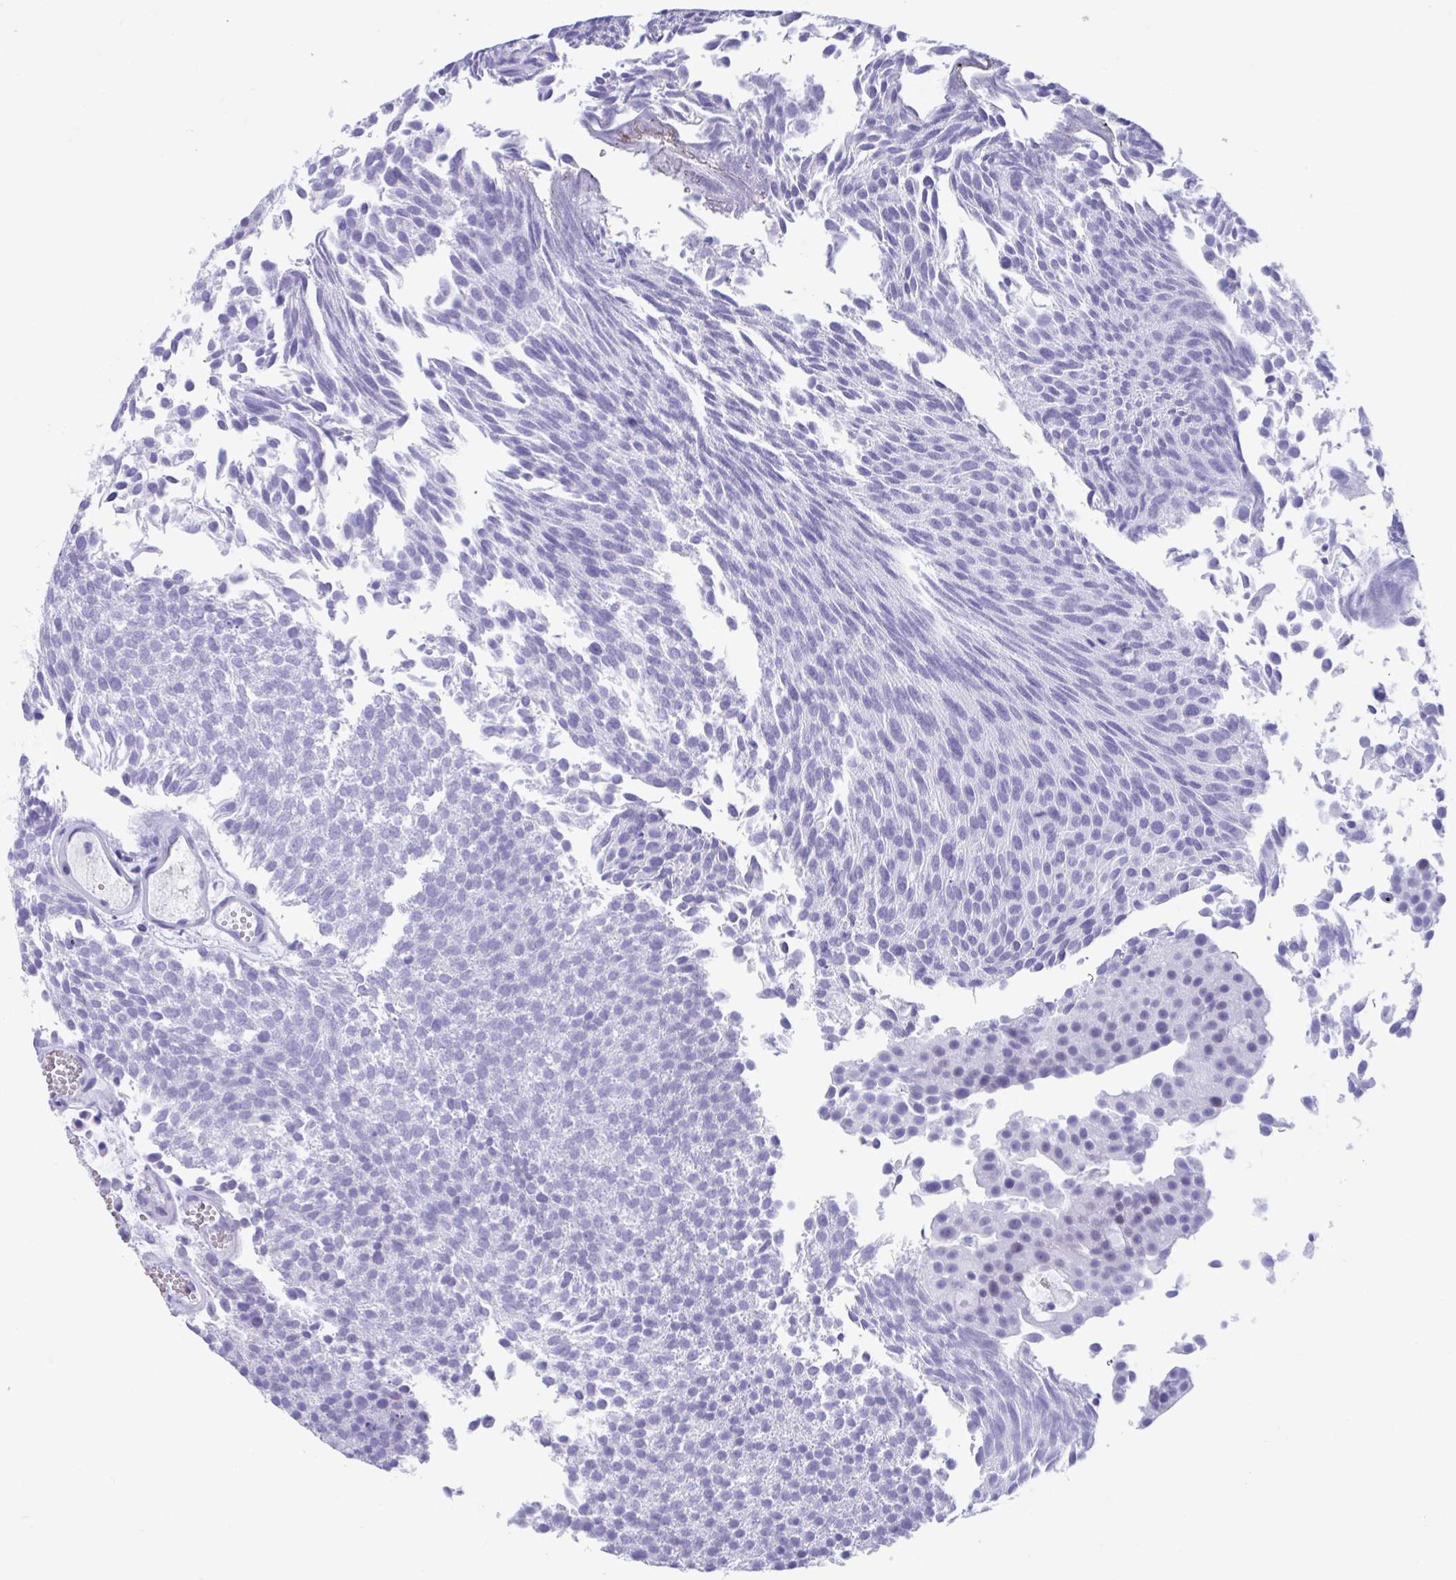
{"staining": {"intensity": "negative", "quantity": "none", "location": "none"}, "tissue": "urothelial cancer", "cell_type": "Tumor cells", "image_type": "cancer", "snomed": [{"axis": "morphology", "description": "Urothelial carcinoma, Low grade"}, {"axis": "topography", "description": "Urinary bladder"}], "caption": "There is no significant positivity in tumor cells of urothelial carcinoma (low-grade). (DAB immunohistochemistry (IHC) visualized using brightfield microscopy, high magnification).", "gene": "TMEM35A", "patient": {"sex": "female", "age": 79}}